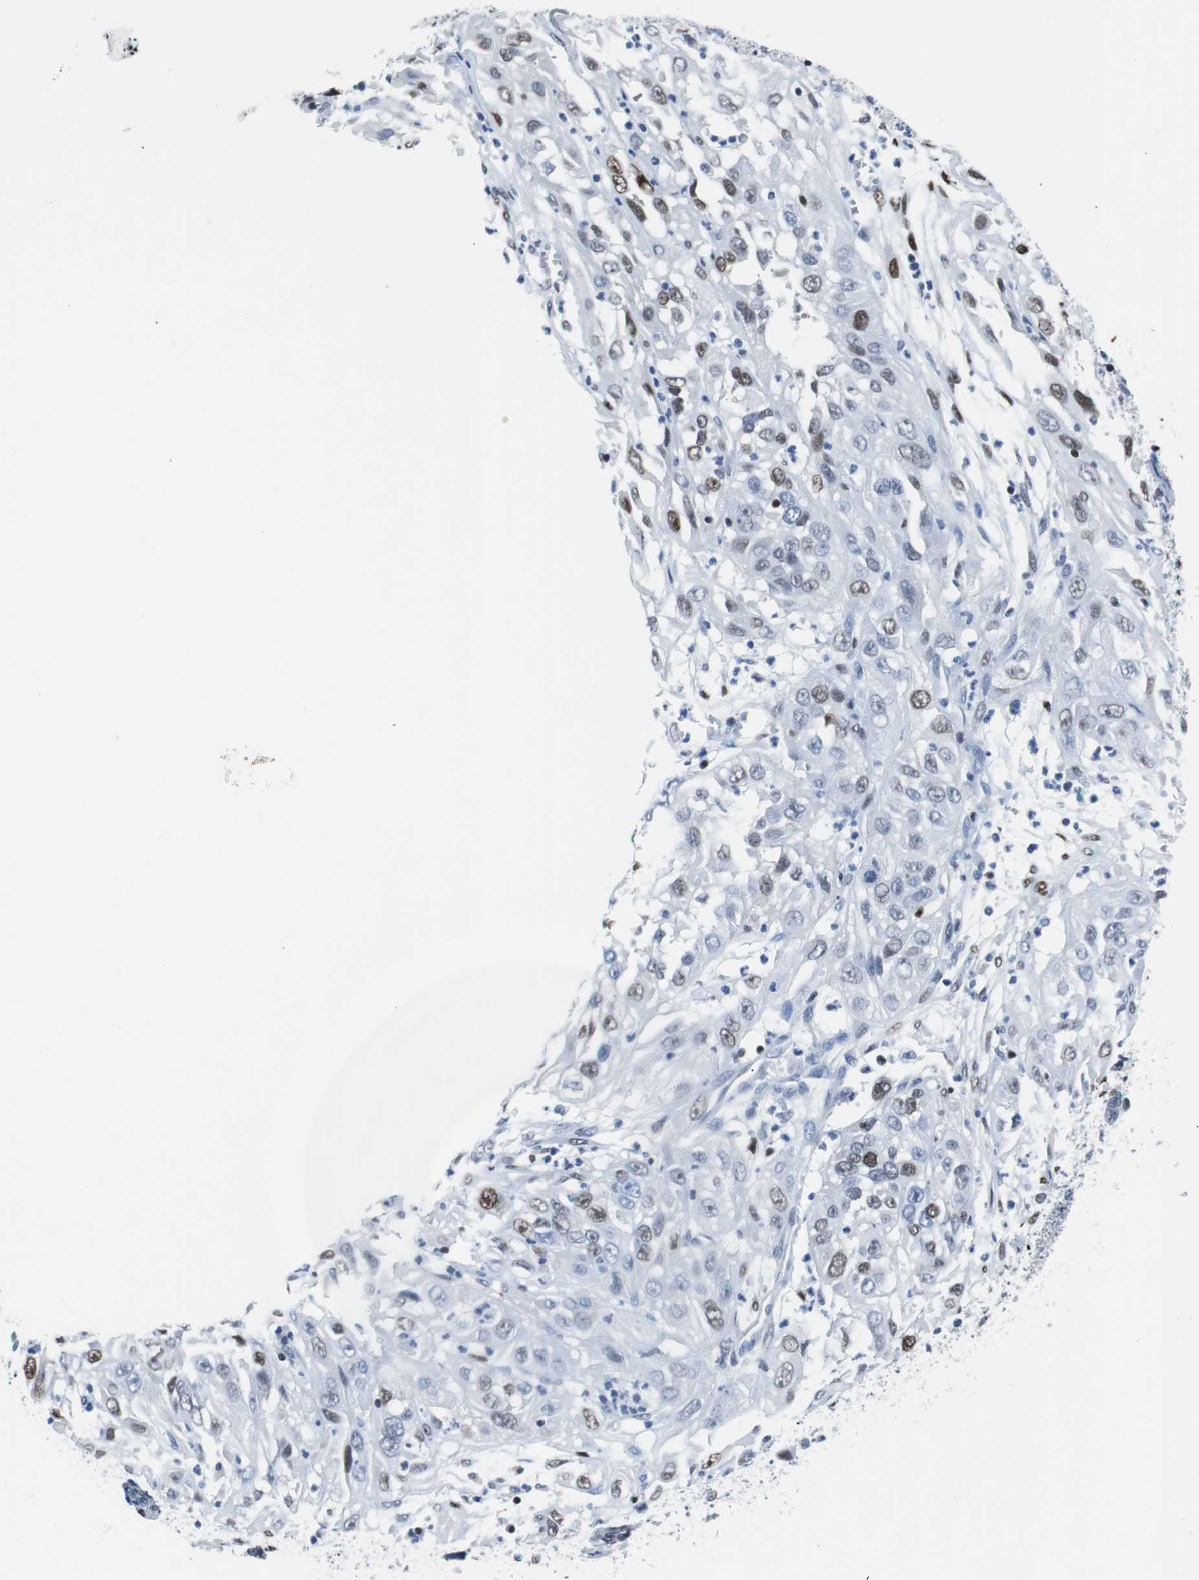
{"staining": {"intensity": "weak", "quantity": "<25%", "location": "nuclear"}, "tissue": "cervical cancer", "cell_type": "Tumor cells", "image_type": "cancer", "snomed": [{"axis": "morphology", "description": "Squamous cell carcinoma, NOS"}, {"axis": "topography", "description": "Cervix"}], "caption": "IHC histopathology image of cervical cancer stained for a protein (brown), which exhibits no positivity in tumor cells.", "gene": "JUN", "patient": {"sex": "female", "age": 32}}